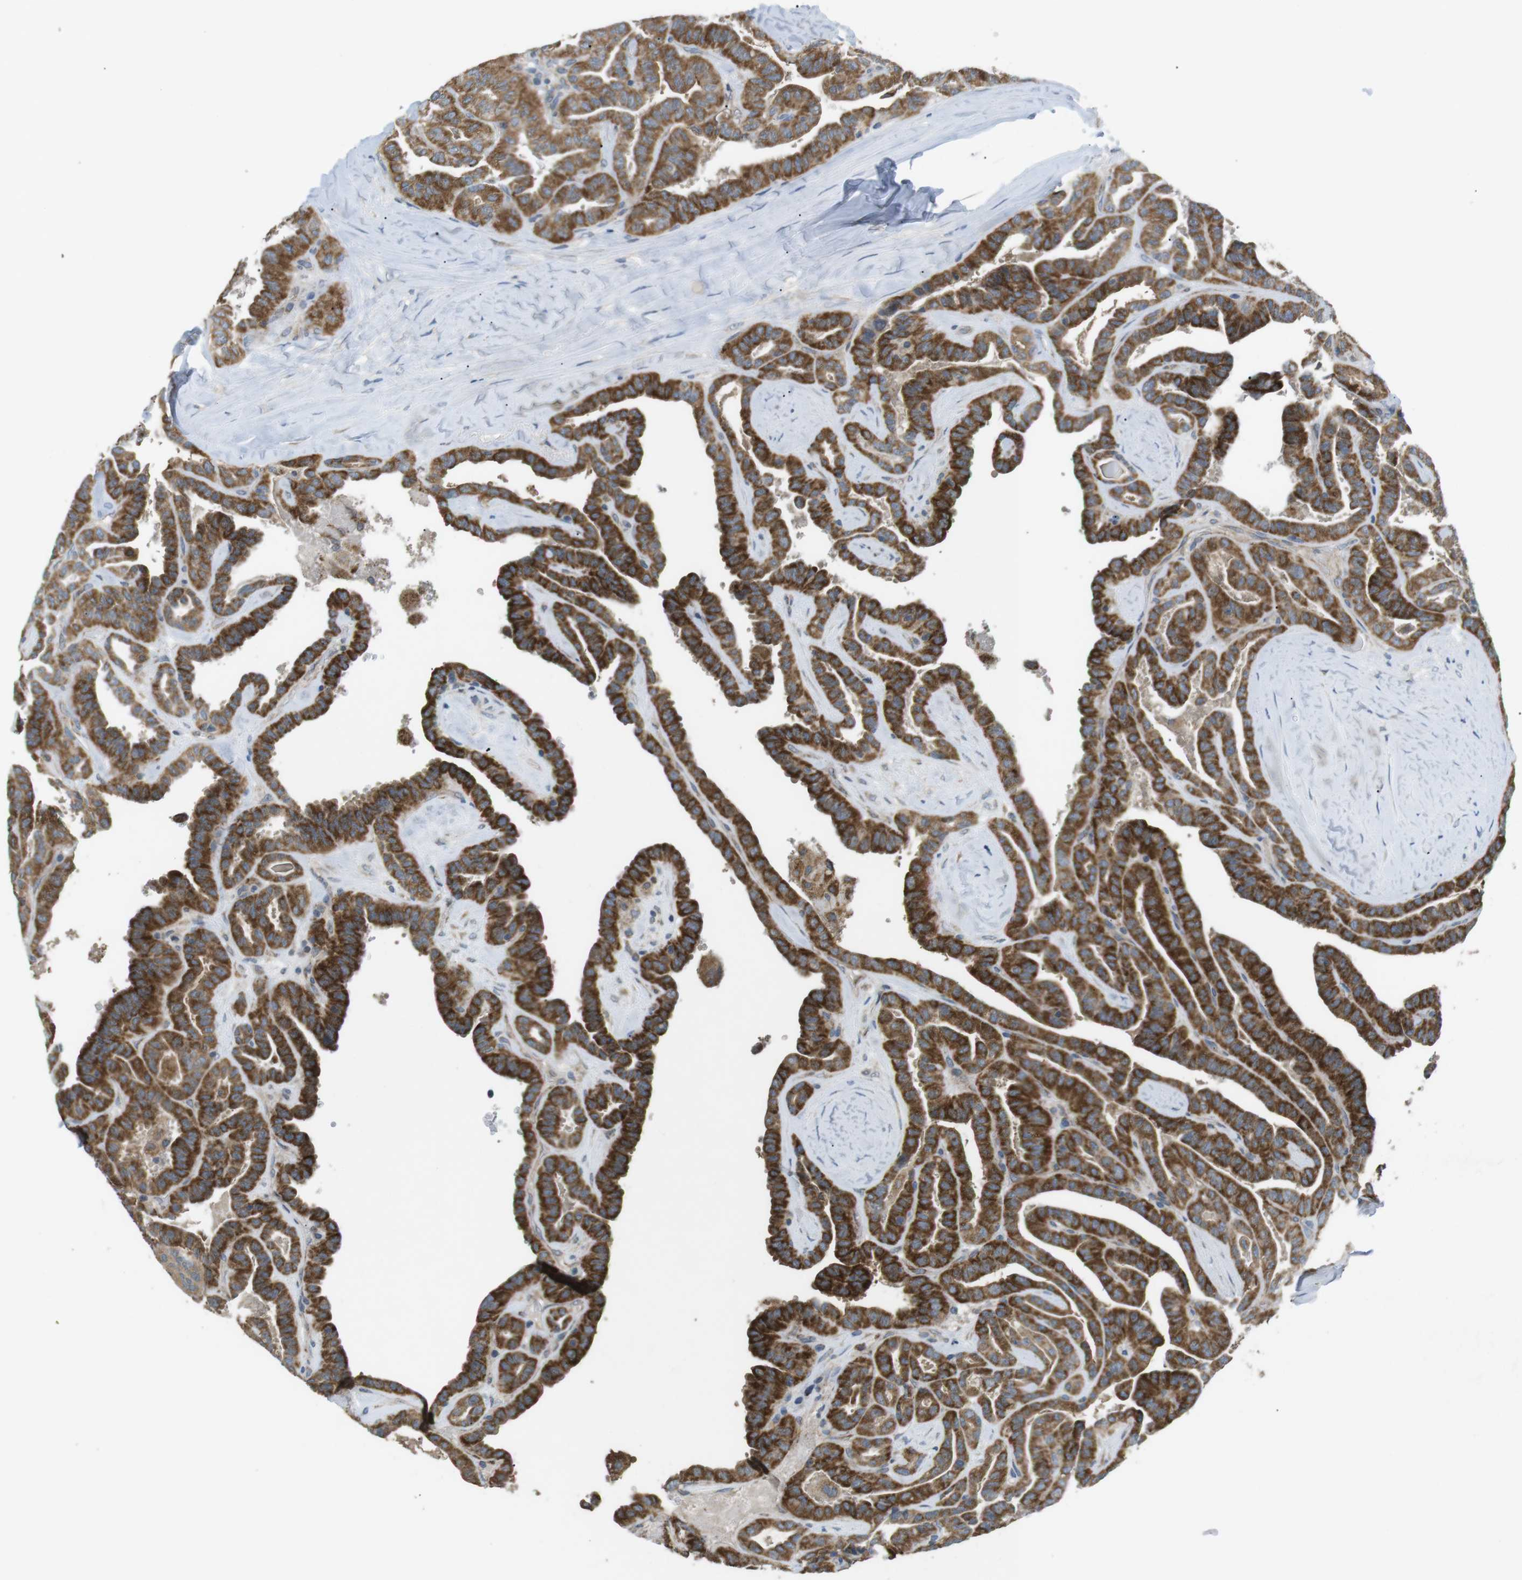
{"staining": {"intensity": "strong", "quantity": ">75%", "location": "cytoplasmic/membranous"}, "tissue": "thyroid cancer", "cell_type": "Tumor cells", "image_type": "cancer", "snomed": [{"axis": "morphology", "description": "Papillary adenocarcinoma, NOS"}, {"axis": "topography", "description": "Thyroid gland"}], "caption": "IHC (DAB (3,3'-diaminobenzidine)) staining of human thyroid cancer exhibits strong cytoplasmic/membranous protein staining in approximately >75% of tumor cells.", "gene": "BACE1", "patient": {"sex": "male", "age": 77}}